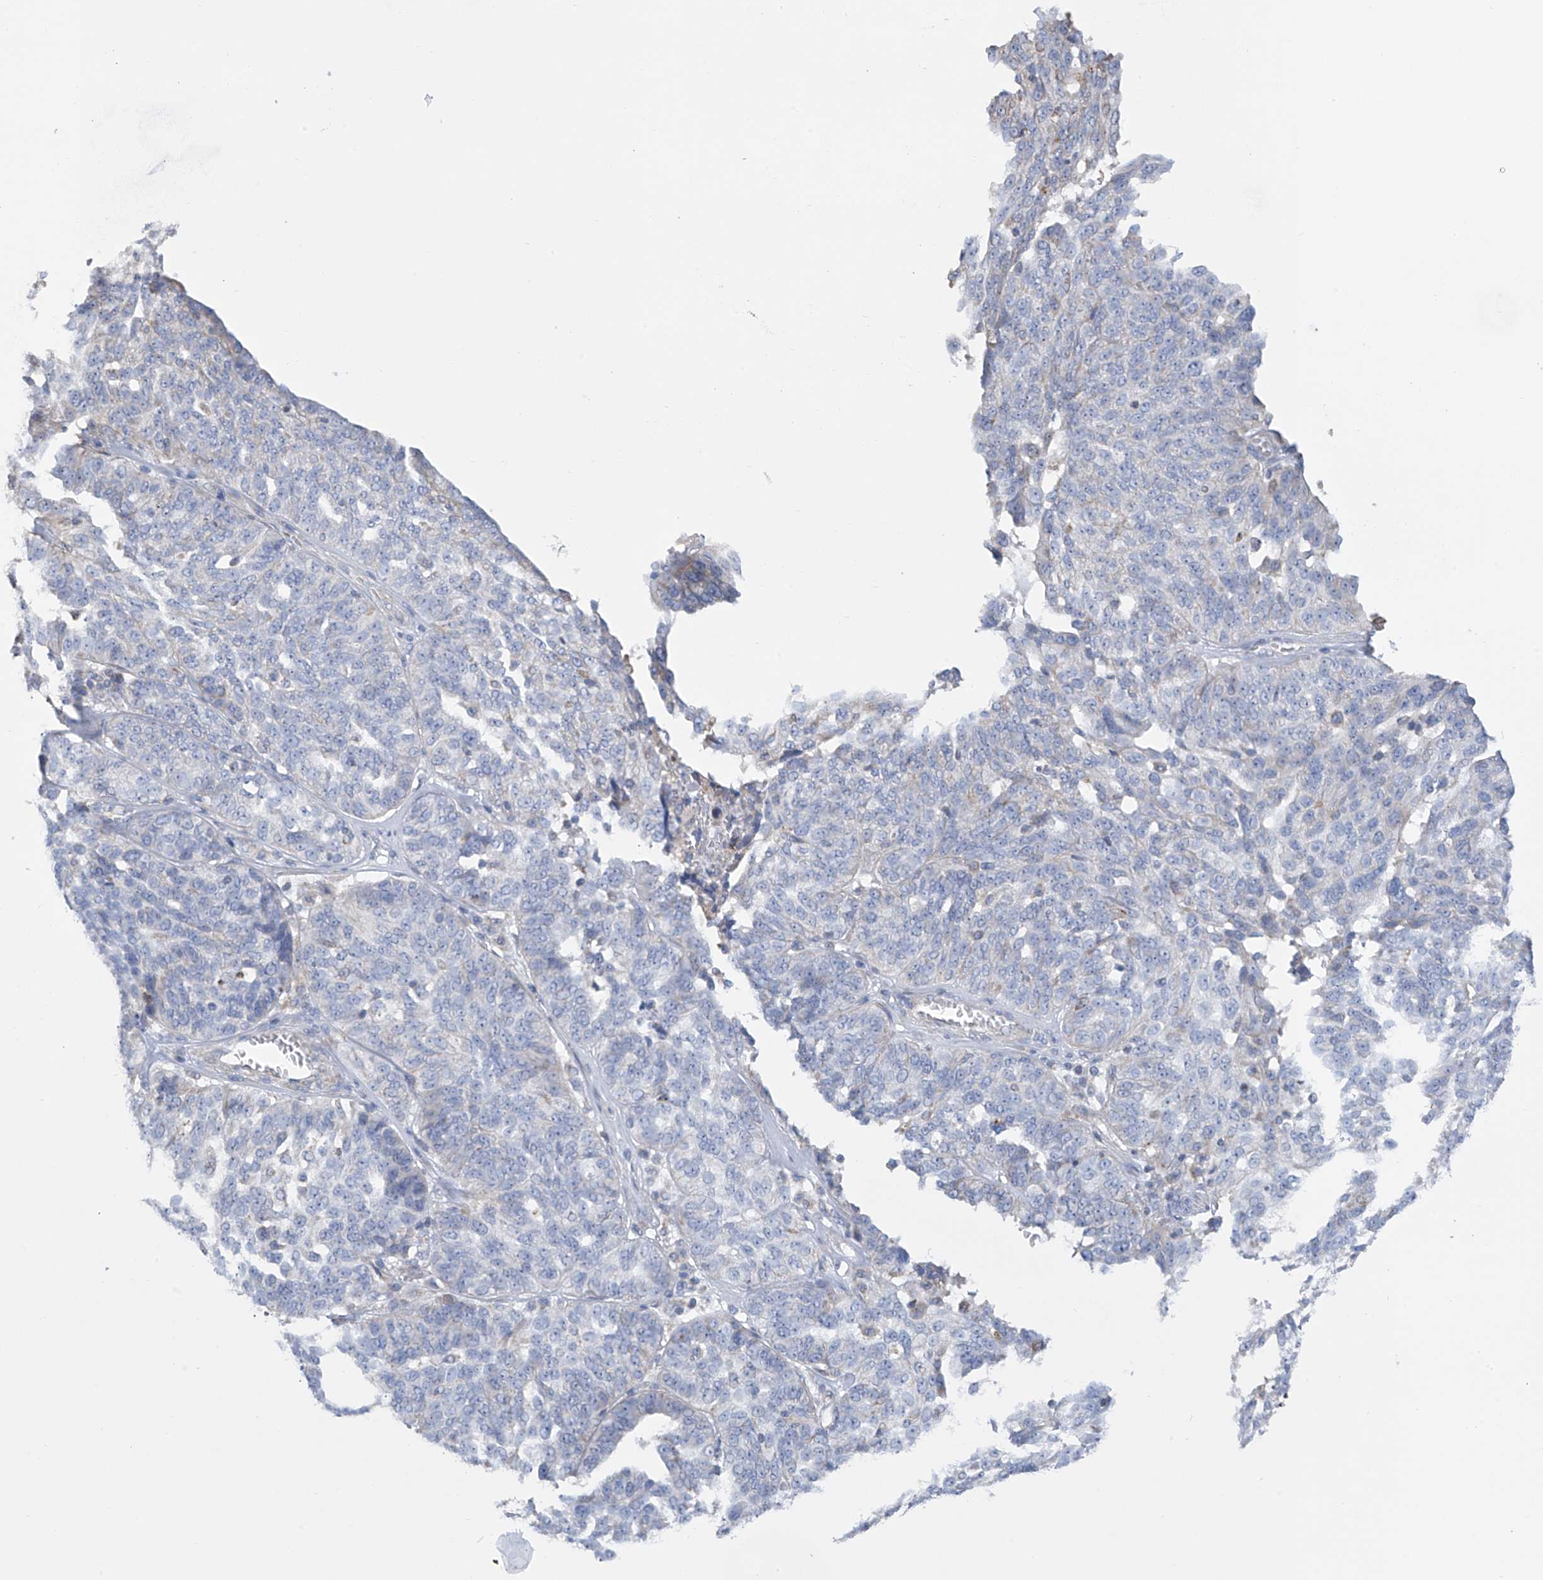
{"staining": {"intensity": "negative", "quantity": "none", "location": "none"}, "tissue": "ovarian cancer", "cell_type": "Tumor cells", "image_type": "cancer", "snomed": [{"axis": "morphology", "description": "Cystadenocarcinoma, serous, NOS"}, {"axis": "topography", "description": "Ovary"}], "caption": "High magnification brightfield microscopy of serous cystadenocarcinoma (ovarian) stained with DAB (brown) and counterstained with hematoxylin (blue): tumor cells show no significant positivity.", "gene": "ITM2B", "patient": {"sex": "female", "age": 59}}